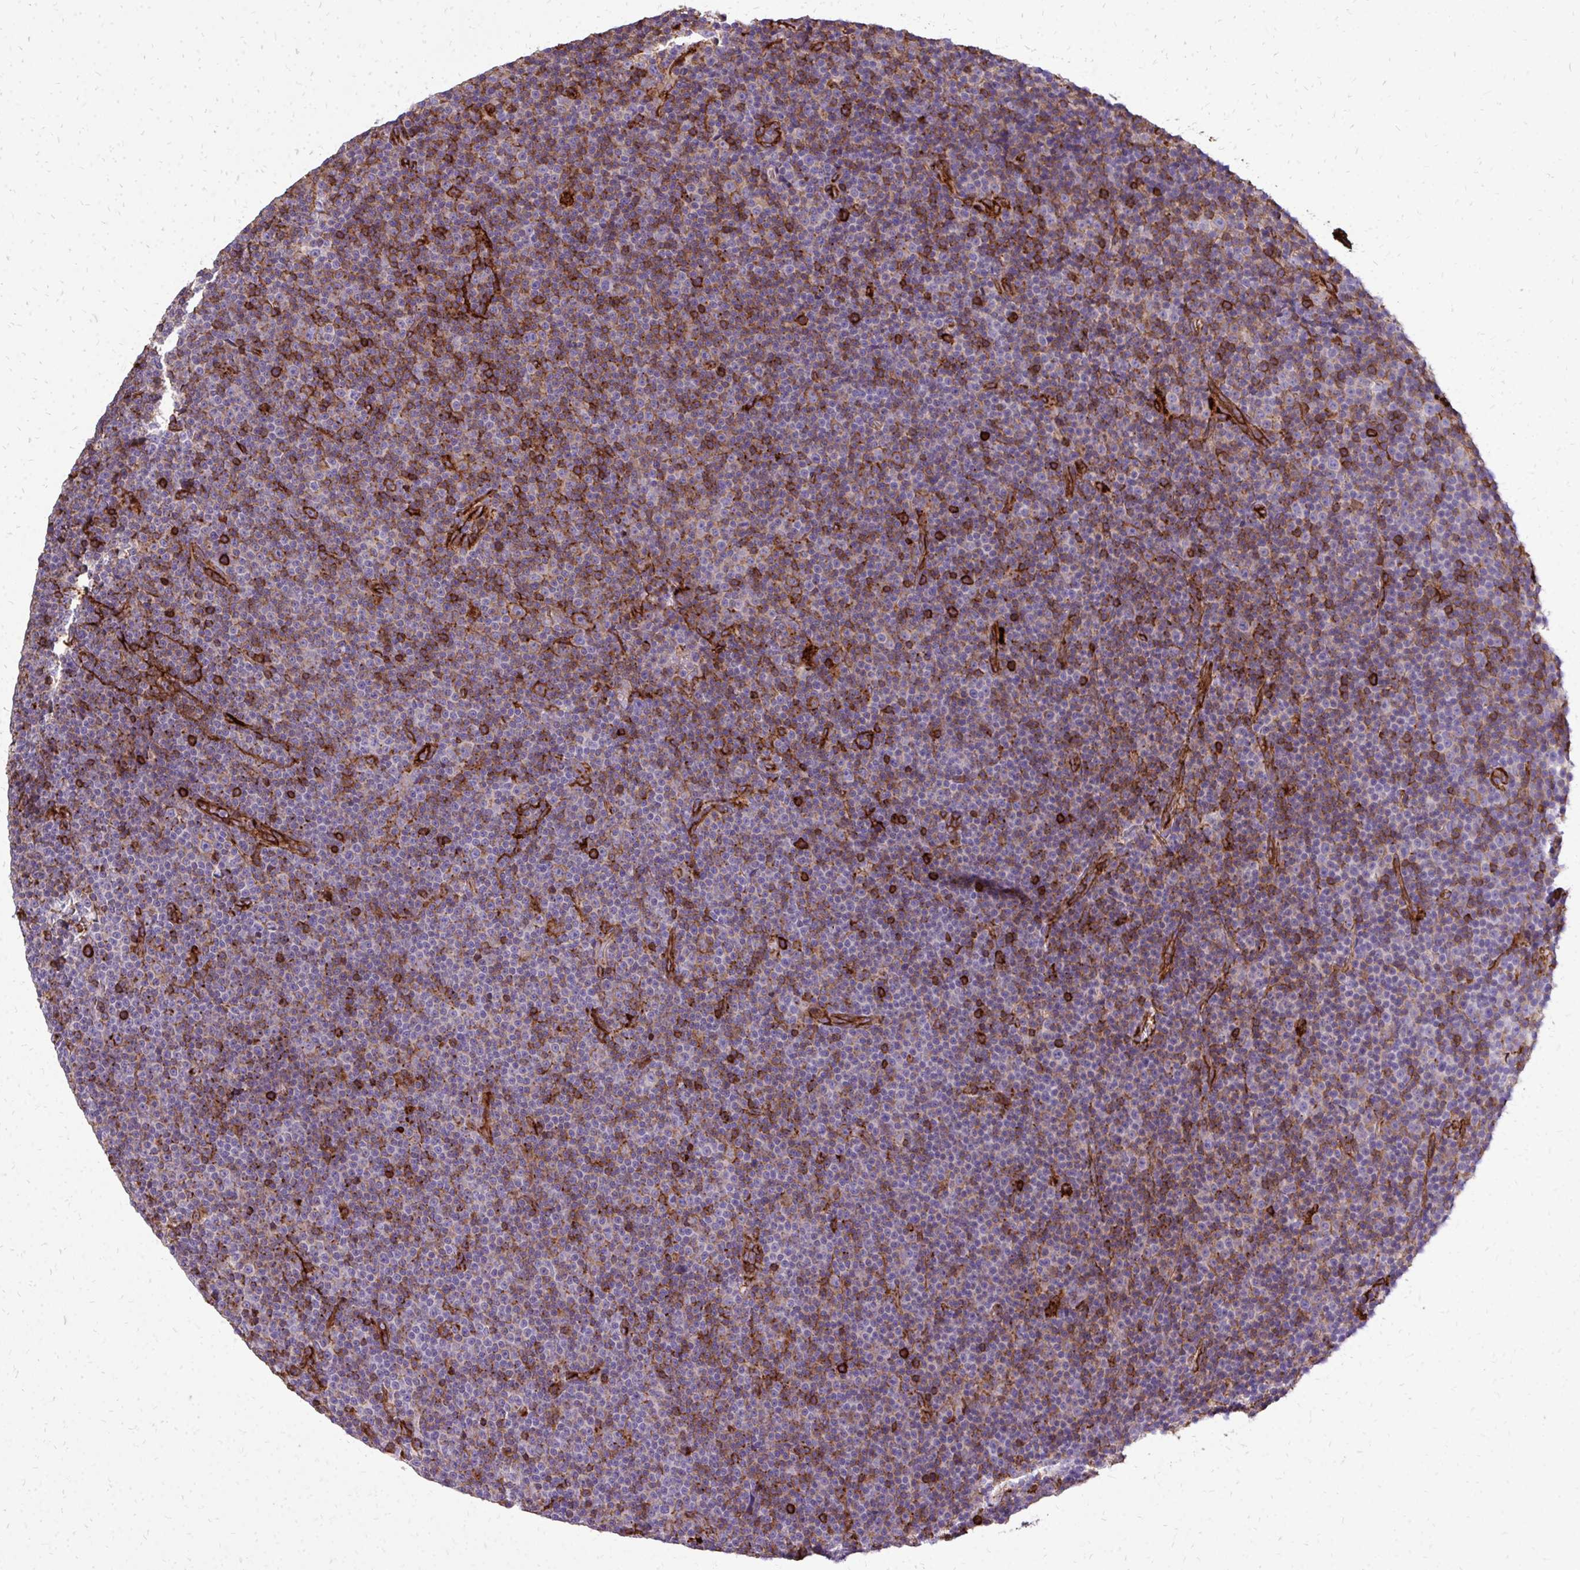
{"staining": {"intensity": "moderate", "quantity": "25%-75%", "location": "cytoplasmic/membranous"}, "tissue": "lymphoma", "cell_type": "Tumor cells", "image_type": "cancer", "snomed": [{"axis": "morphology", "description": "Malignant lymphoma, non-Hodgkin's type, Low grade"}, {"axis": "topography", "description": "Lymph node"}], "caption": "Protein expression analysis of malignant lymphoma, non-Hodgkin's type (low-grade) demonstrates moderate cytoplasmic/membranous positivity in about 25%-75% of tumor cells.", "gene": "MARCKSL1", "patient": {"sex": "female", "age": 67}}